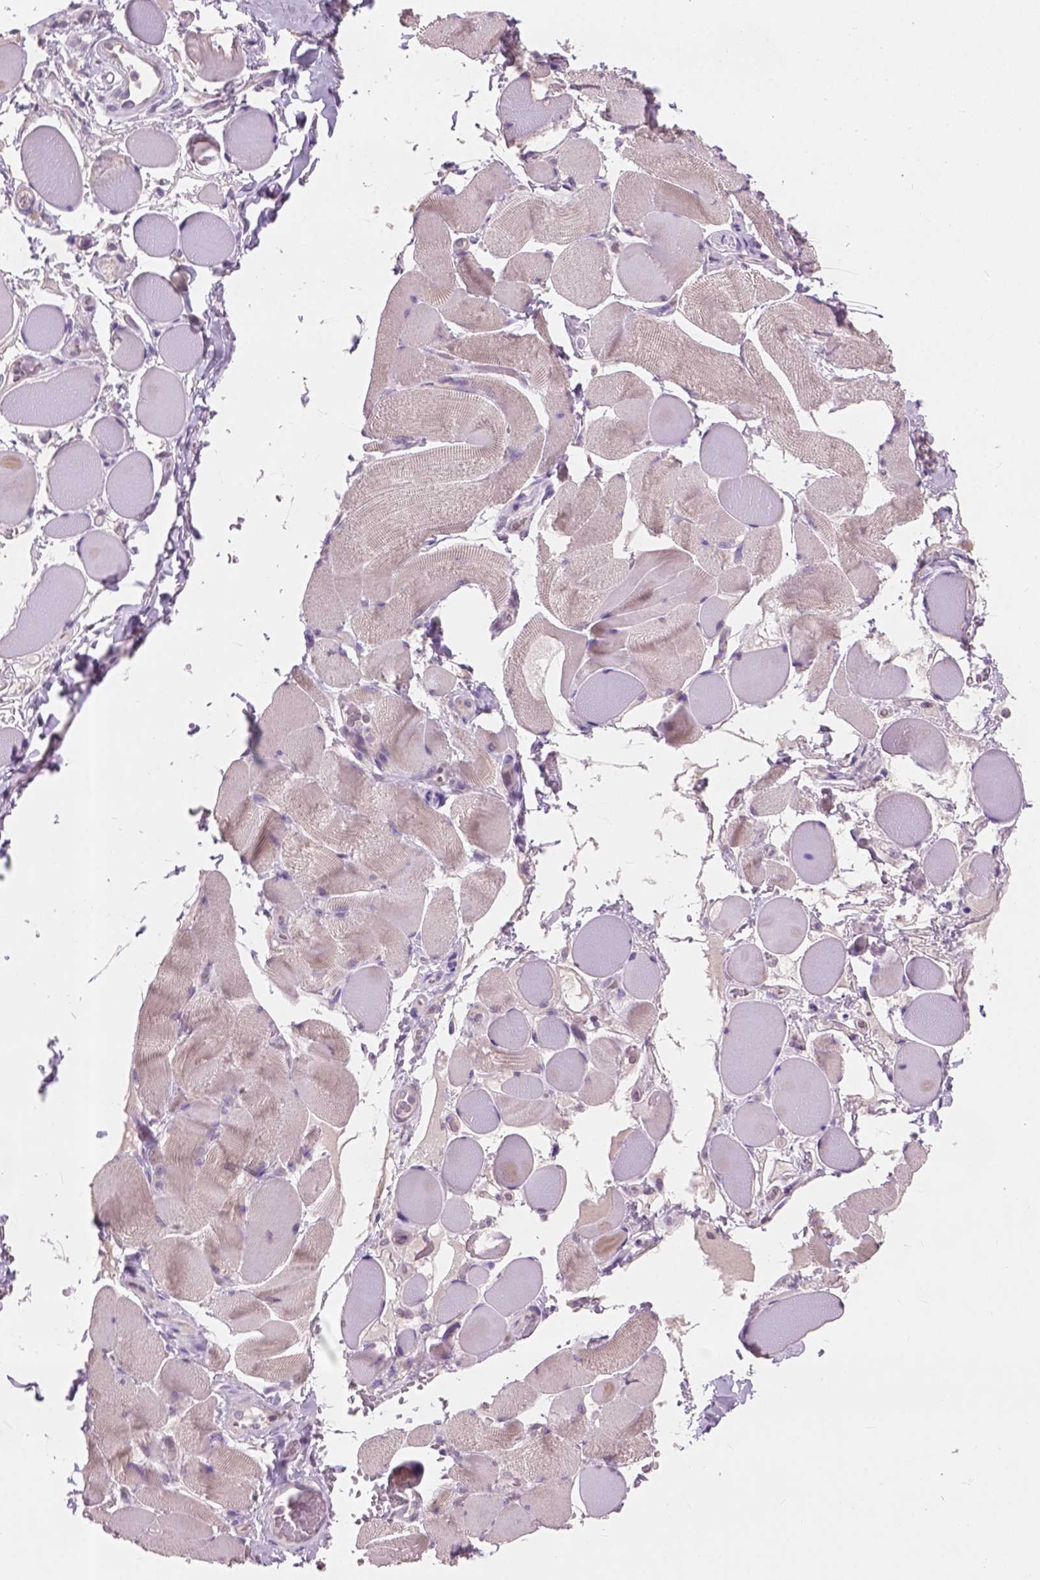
{"staining": {"intensity": "negative", "quantity": "none", "location": "none"}, "tissue": "skeletal muscle", "cell_type": "Myocytes", "image_type": "normal", "snomed": [{"axis": "morphology", "description": "Normal tissue, NOS"}, {"axis": "topography", "description": "Skeletal muscle"}, {"axis": "topography", "description": "Anal"}, {"axis": "topography", "description": "Peripheral nerve tissue"}], "caption": "The IHC histopathology image has no significant positivity in myocytes of skeletal muscle. (DAB IHC, high magnification).", "gene": "KRT17", "patient": {"sex": "male", "age": 53}}